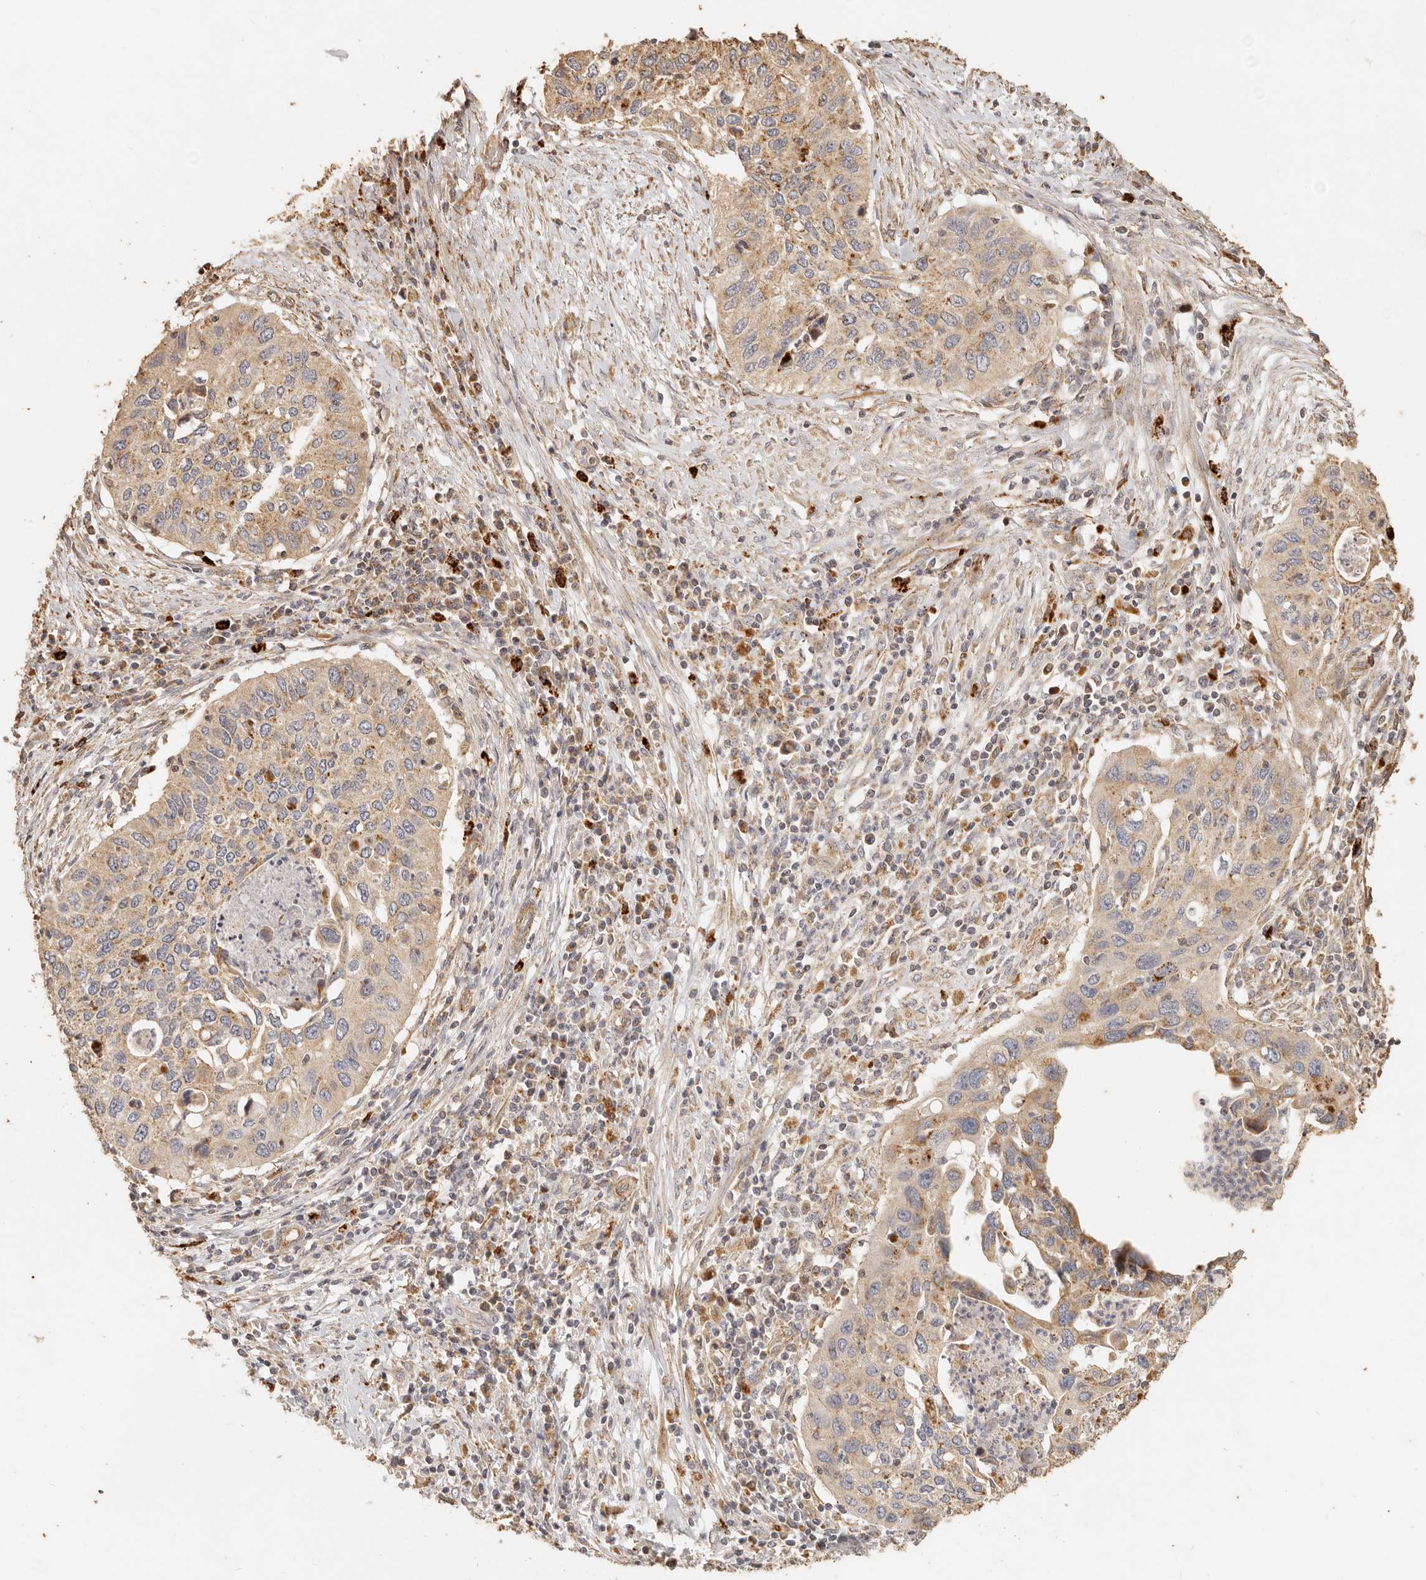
{"staining": {"intensity": "weak", "quantity": ">75%", "location": "cytoplasmic/membranous"}, "tissue": "cervical cancer", "cell_type": "Tumor cells", "image_type": "cancer", "snomed": [{"axis": "morphology", "description": "Squamous cell carcinoma, NOS"}, {"axis": "topography", "description": "Cervix"}], "caption": "About >75% of tumor cells in cervical cancer (squamous cell carcinoma) reveal weak cytoplasmic/membranous protein expression as visualized by brown immunohistochemical staining.", "gene": "PTPN22", "patient": {"sex": "female", "age": 38}}